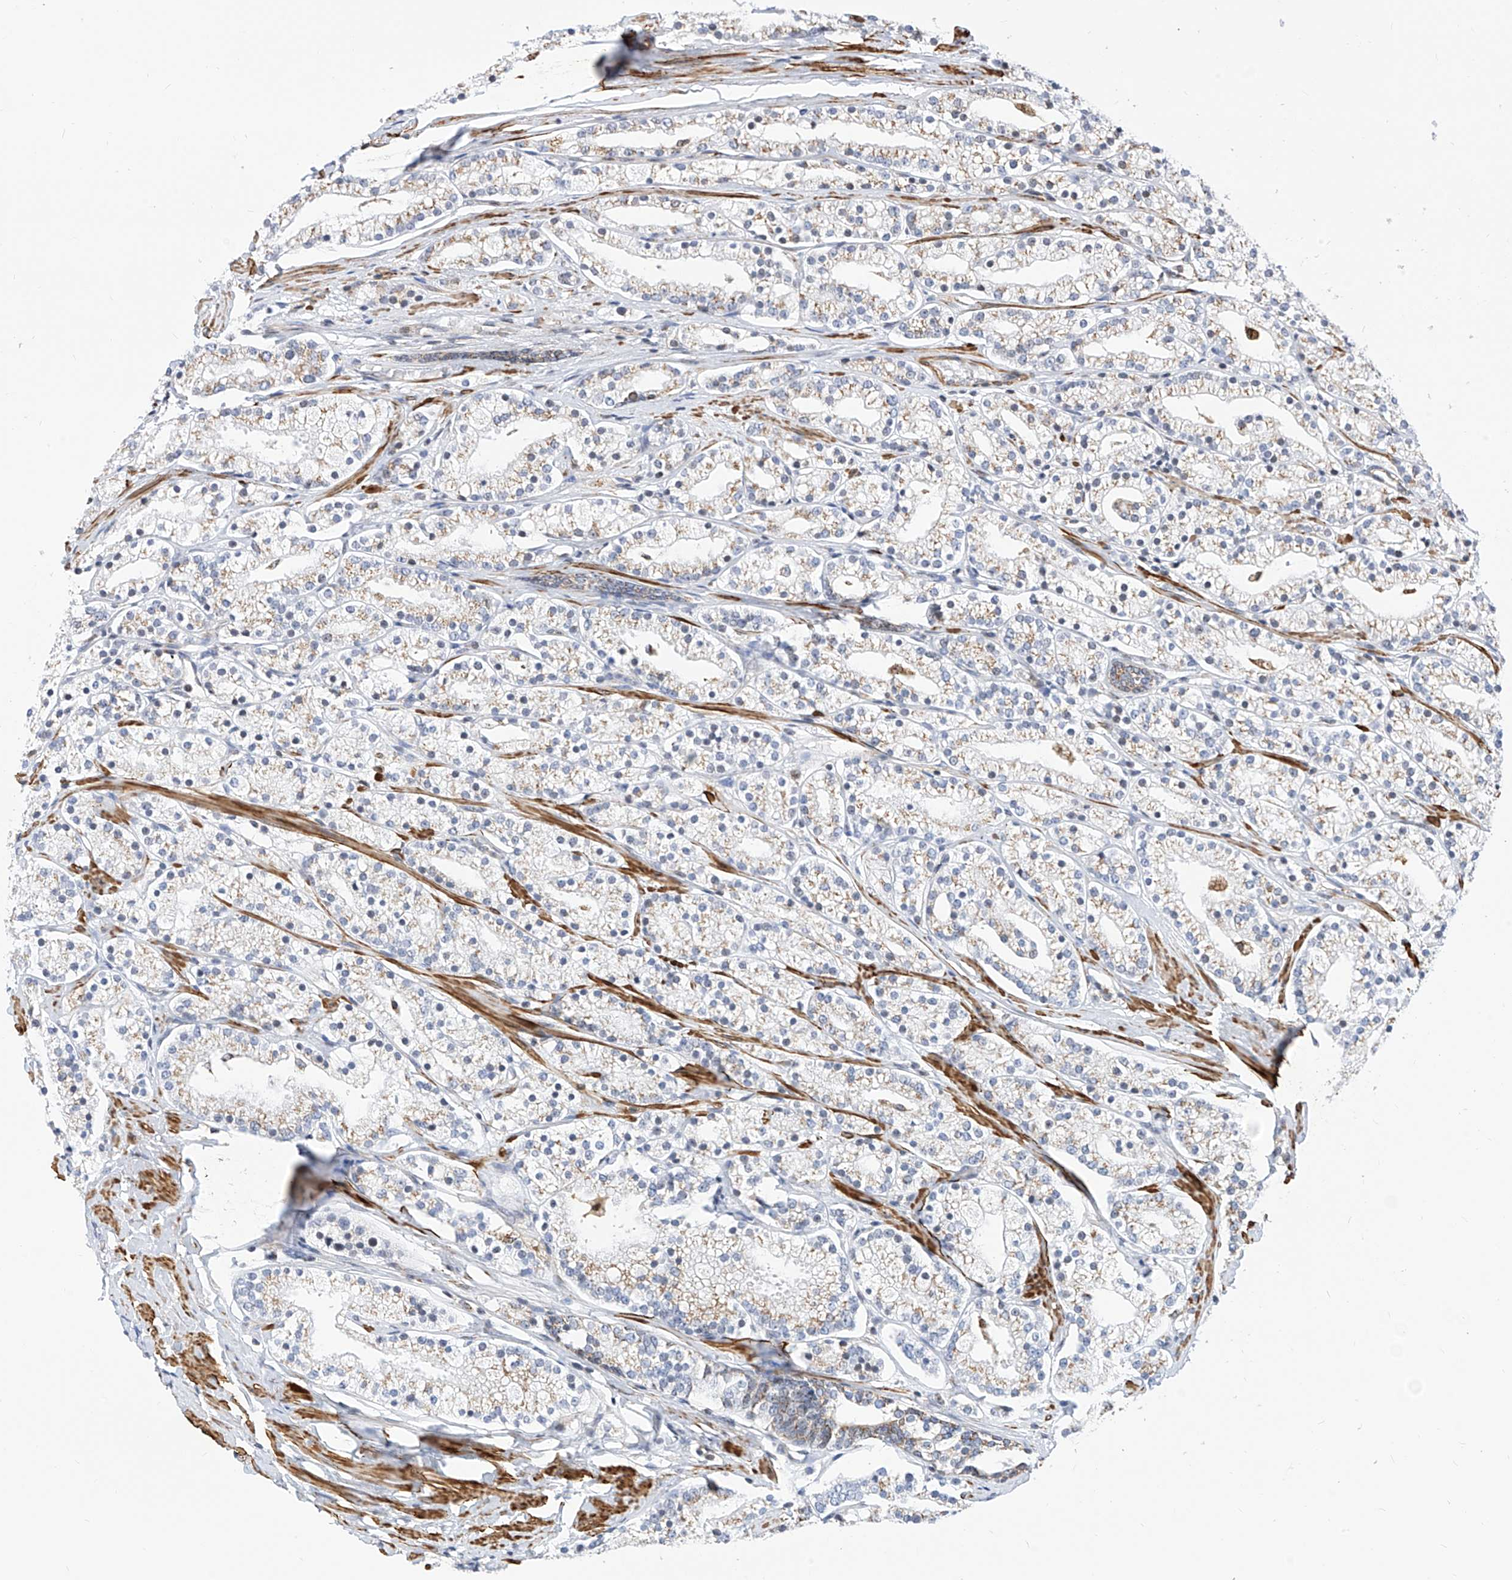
{"staining": {"intensity": "weak", "quantity": "25%-75%", "location": "cytoplasmic/membranous"}, "tissue": "prostate cancer", "cell_type": "Tumor cells", "image_type": "cancer", "snomed": [{"axis": "morphology", "description": "Adenocarcinoma, High grade"}, {"axis": "topography", "description": "Prostate"}], "caption": "Protein staining of prostate adenocarcinoma (high-grade) tissue displays weak cytoplasmic/membranous staining in approximately 25%-75% of tumor cells.", "gene": "TTLL8", "patient": {"sex": "male", "age": 69}}